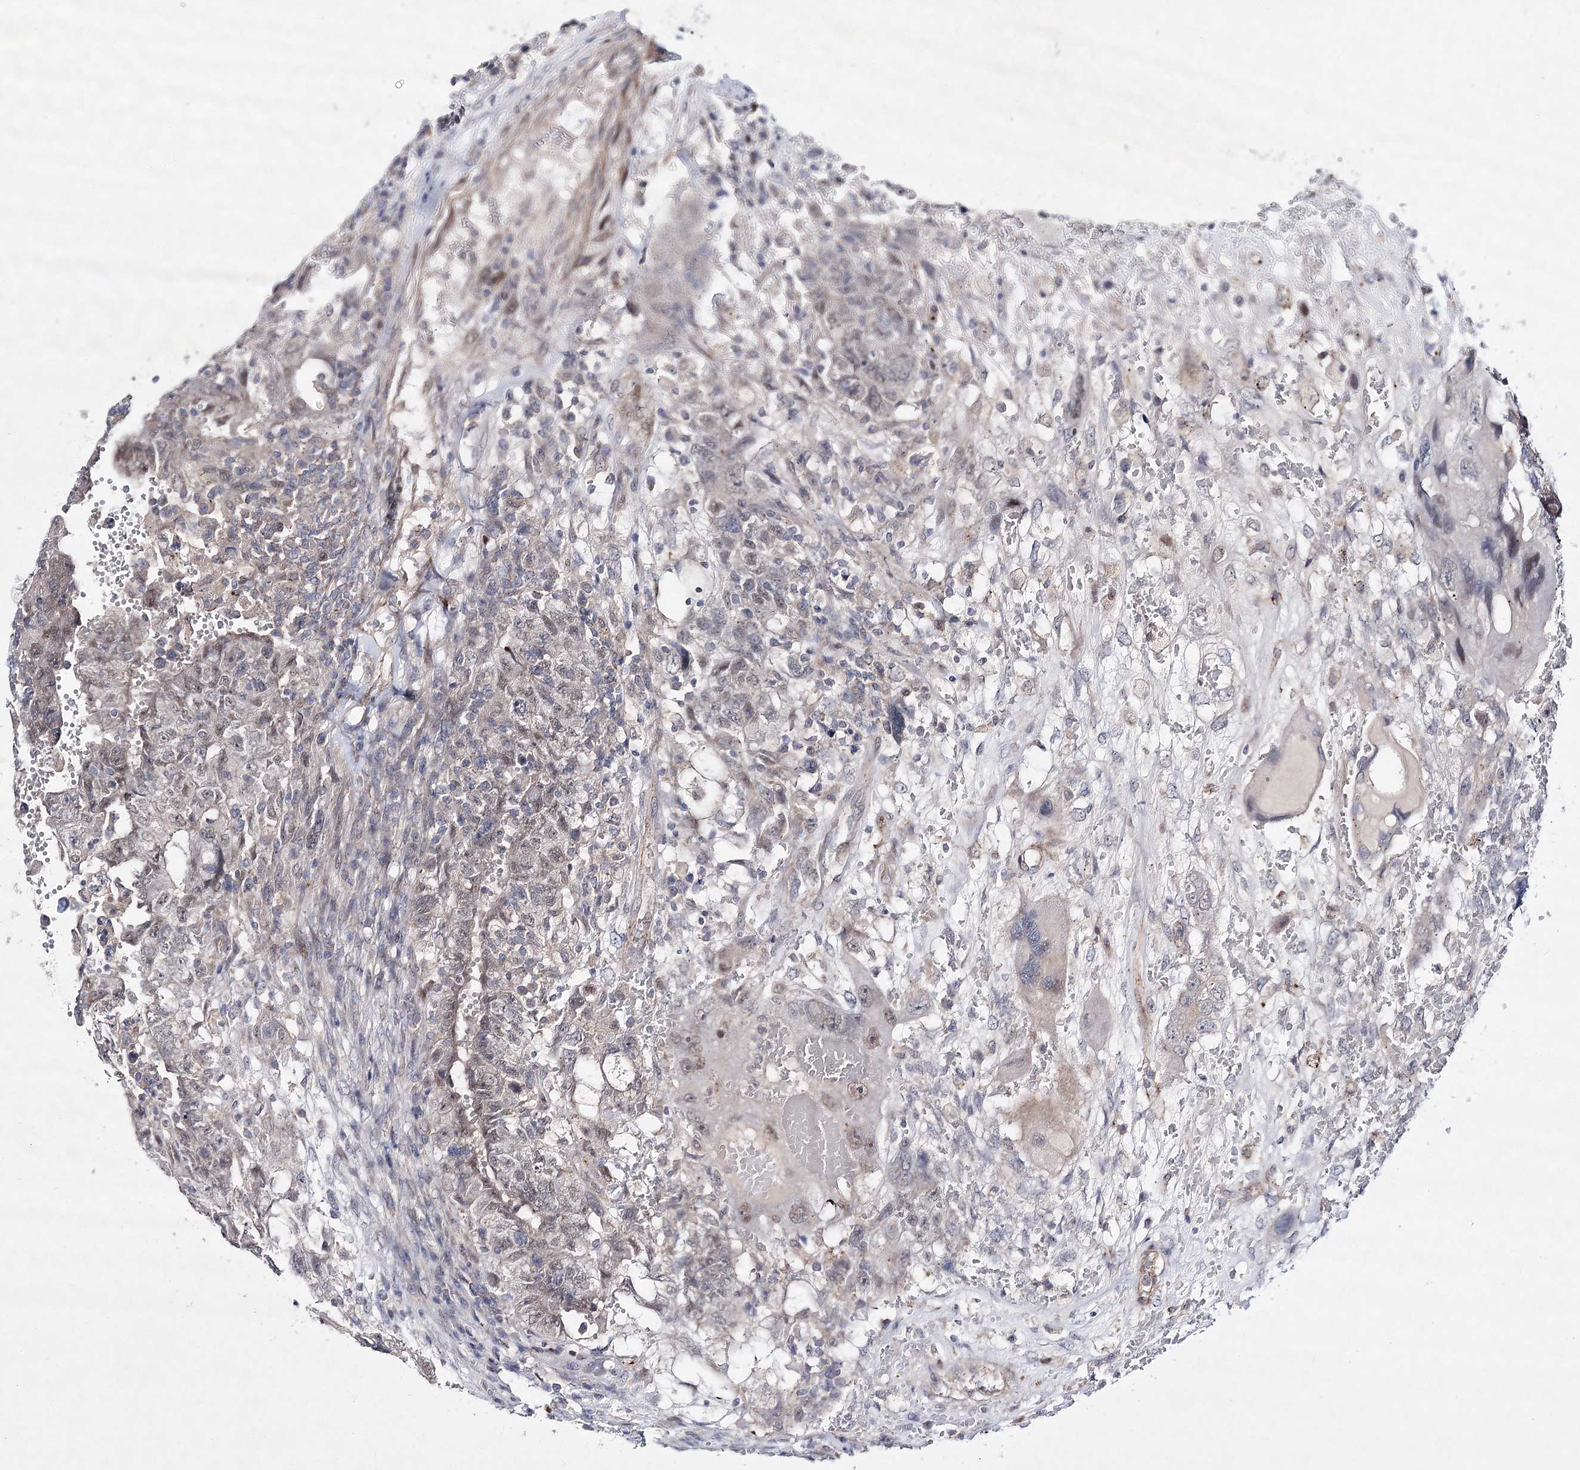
{"staining": {"intensity": "negative", "quantity": "none", "location": "none"}, "tissue": "testis cancer", "cell_type": "Tumor cells", "image_type": "cancer", "snomed": [{"axis": "morphology", "description": "Carcinoma, Embryonal, NOS"}, {"axis": "topography", "description": "Testis"}], "caption": "This is an IHC image of testis embryonal carcinoma. There is no expression in tumor cells.", "gene": "ARHGAP32", "patient": {"sex": "male", "age": 26}}